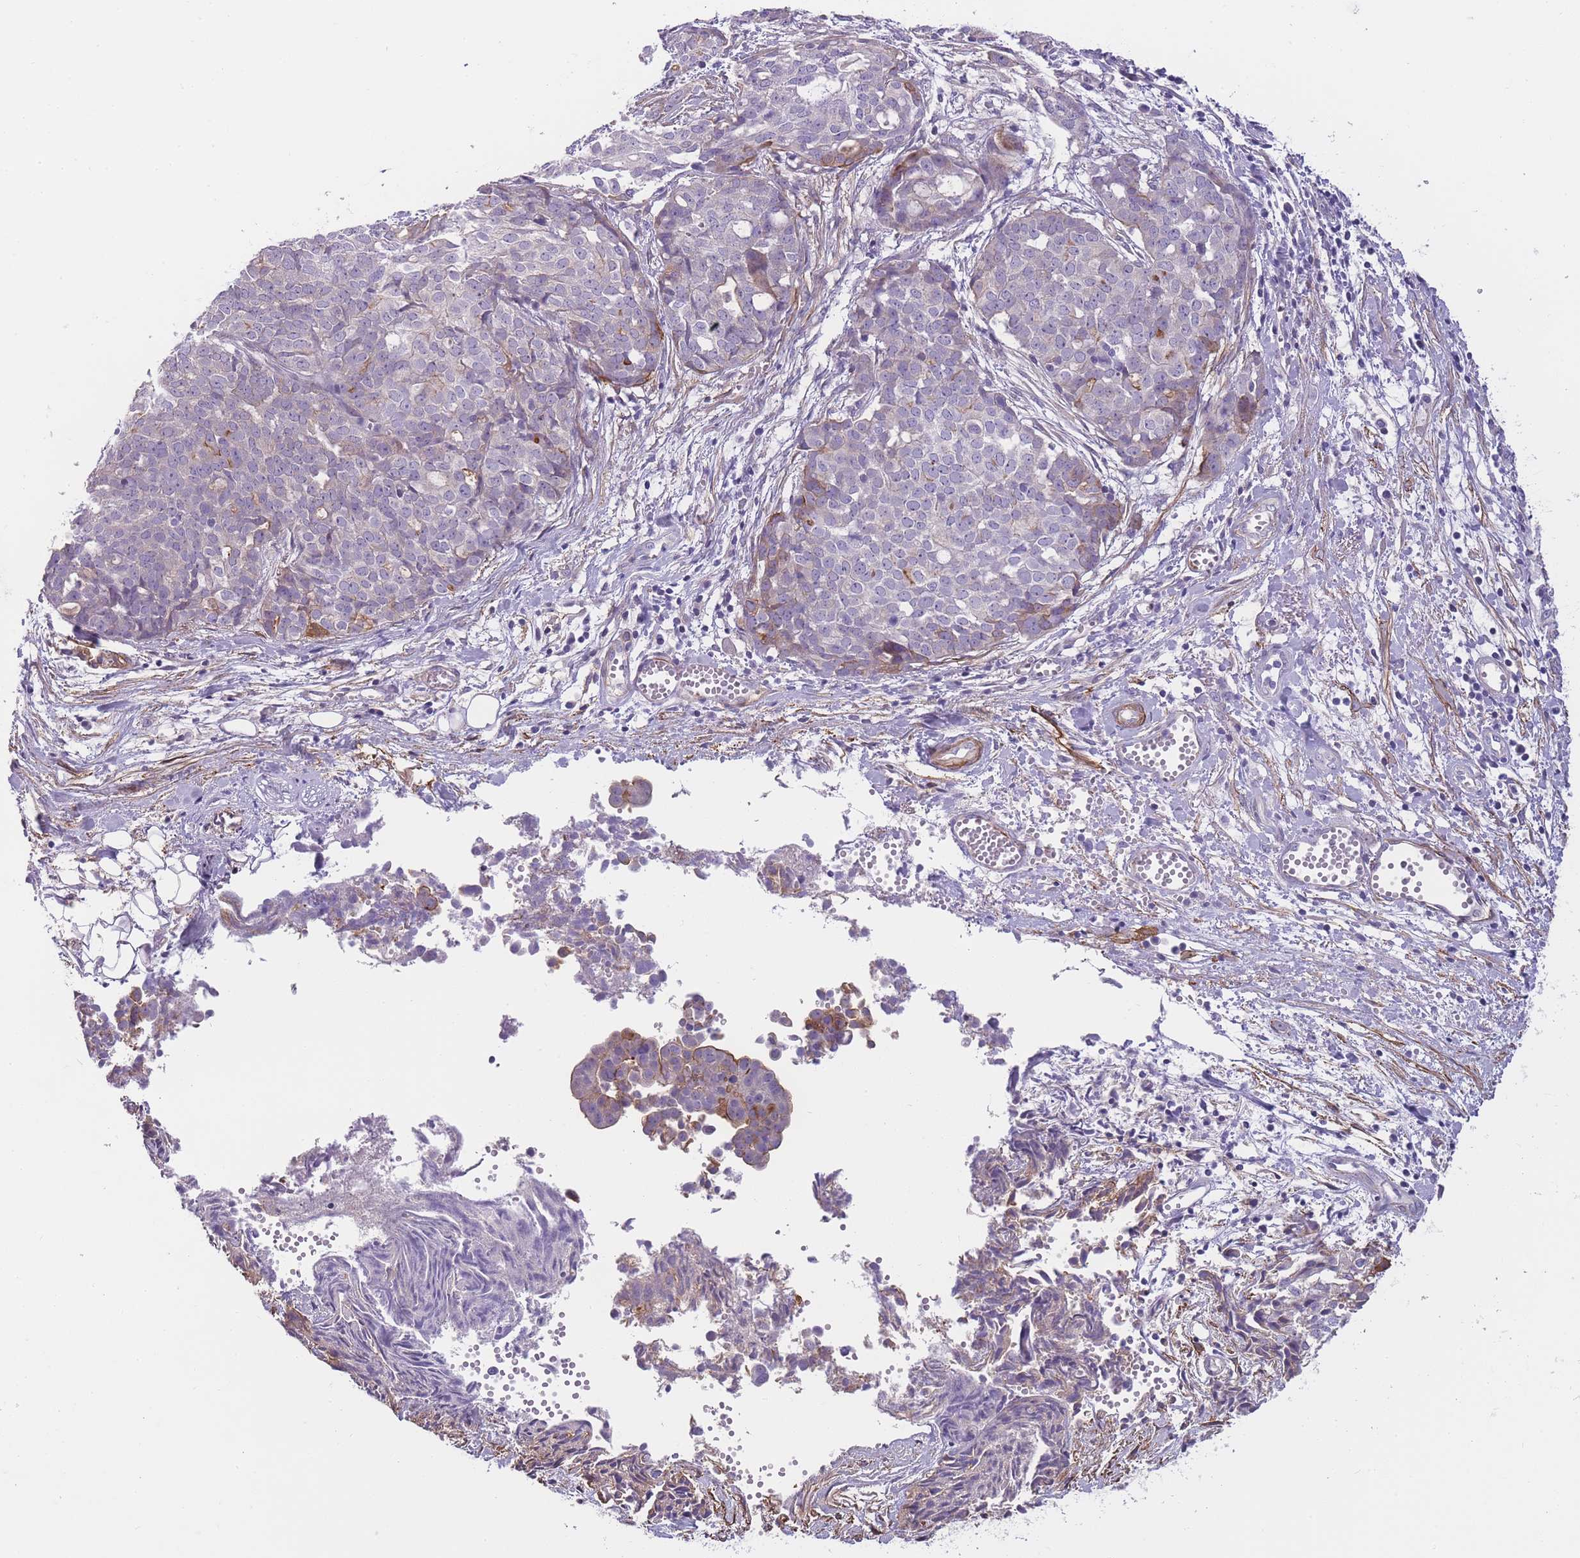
{"staining": {"intensity": "negative", "quantity": "none", "location": "none"}, "tissue": "ovarian cancer", "cell_type": "Tumor cells", "image_type": "cancer", "snomed": [{"axis": "morphology", "description": "Cystadenocarcinoma, serous, NOS"}, {"axis": "topography", "description": "Soft tissue"}, {"axis": "topography", "description": "Ovary"}], "caption": "IHC of ovarian serous cystadenocarcinoma demonstrates no positivity in tumor cells.", "gene": "FAM124A", "patient": {"sex": "female", "age": 57}}